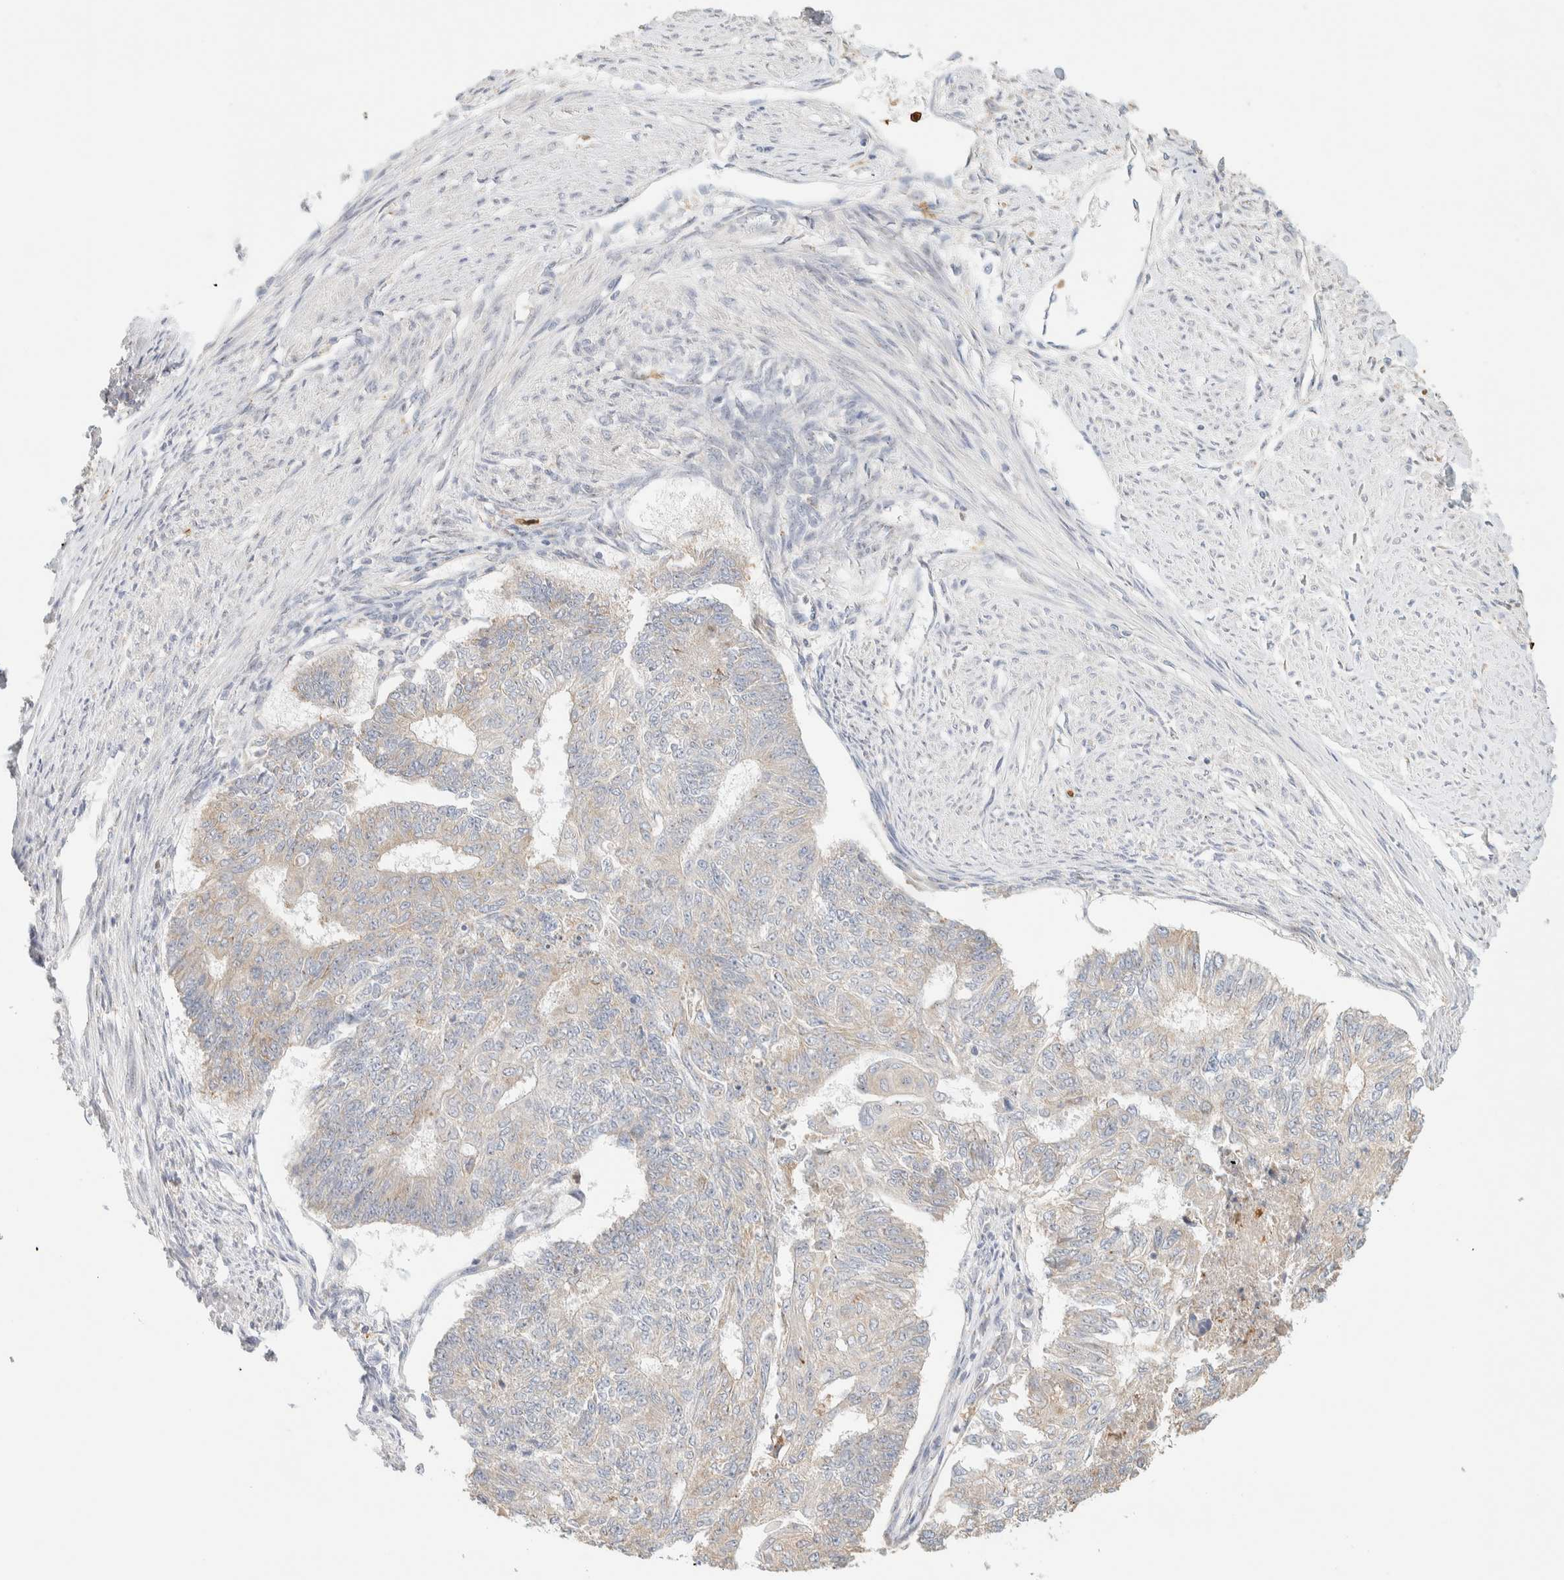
{"staining": {"intensity": "weak", "quantity": ">75%", "location": "cytoplasmic/membranous"}, "tissue": "endometrial cancer", "cell_type": "Tumor cells", "image_type": "cancer", "snomed": [{"axis": "morphology", "description": "Adenocarcinoma, NOS"}, {"axis": "topography", "description": "Endometrium"}], "caption": "DAB immunohistochemical staining of human endometrial adenocarcinoma reveals weak cytoplasmic/membranous protein staining in about >75% of tumor cells.", "gene": "TTC3", "patient": {"sex": "female", "age": 32}}